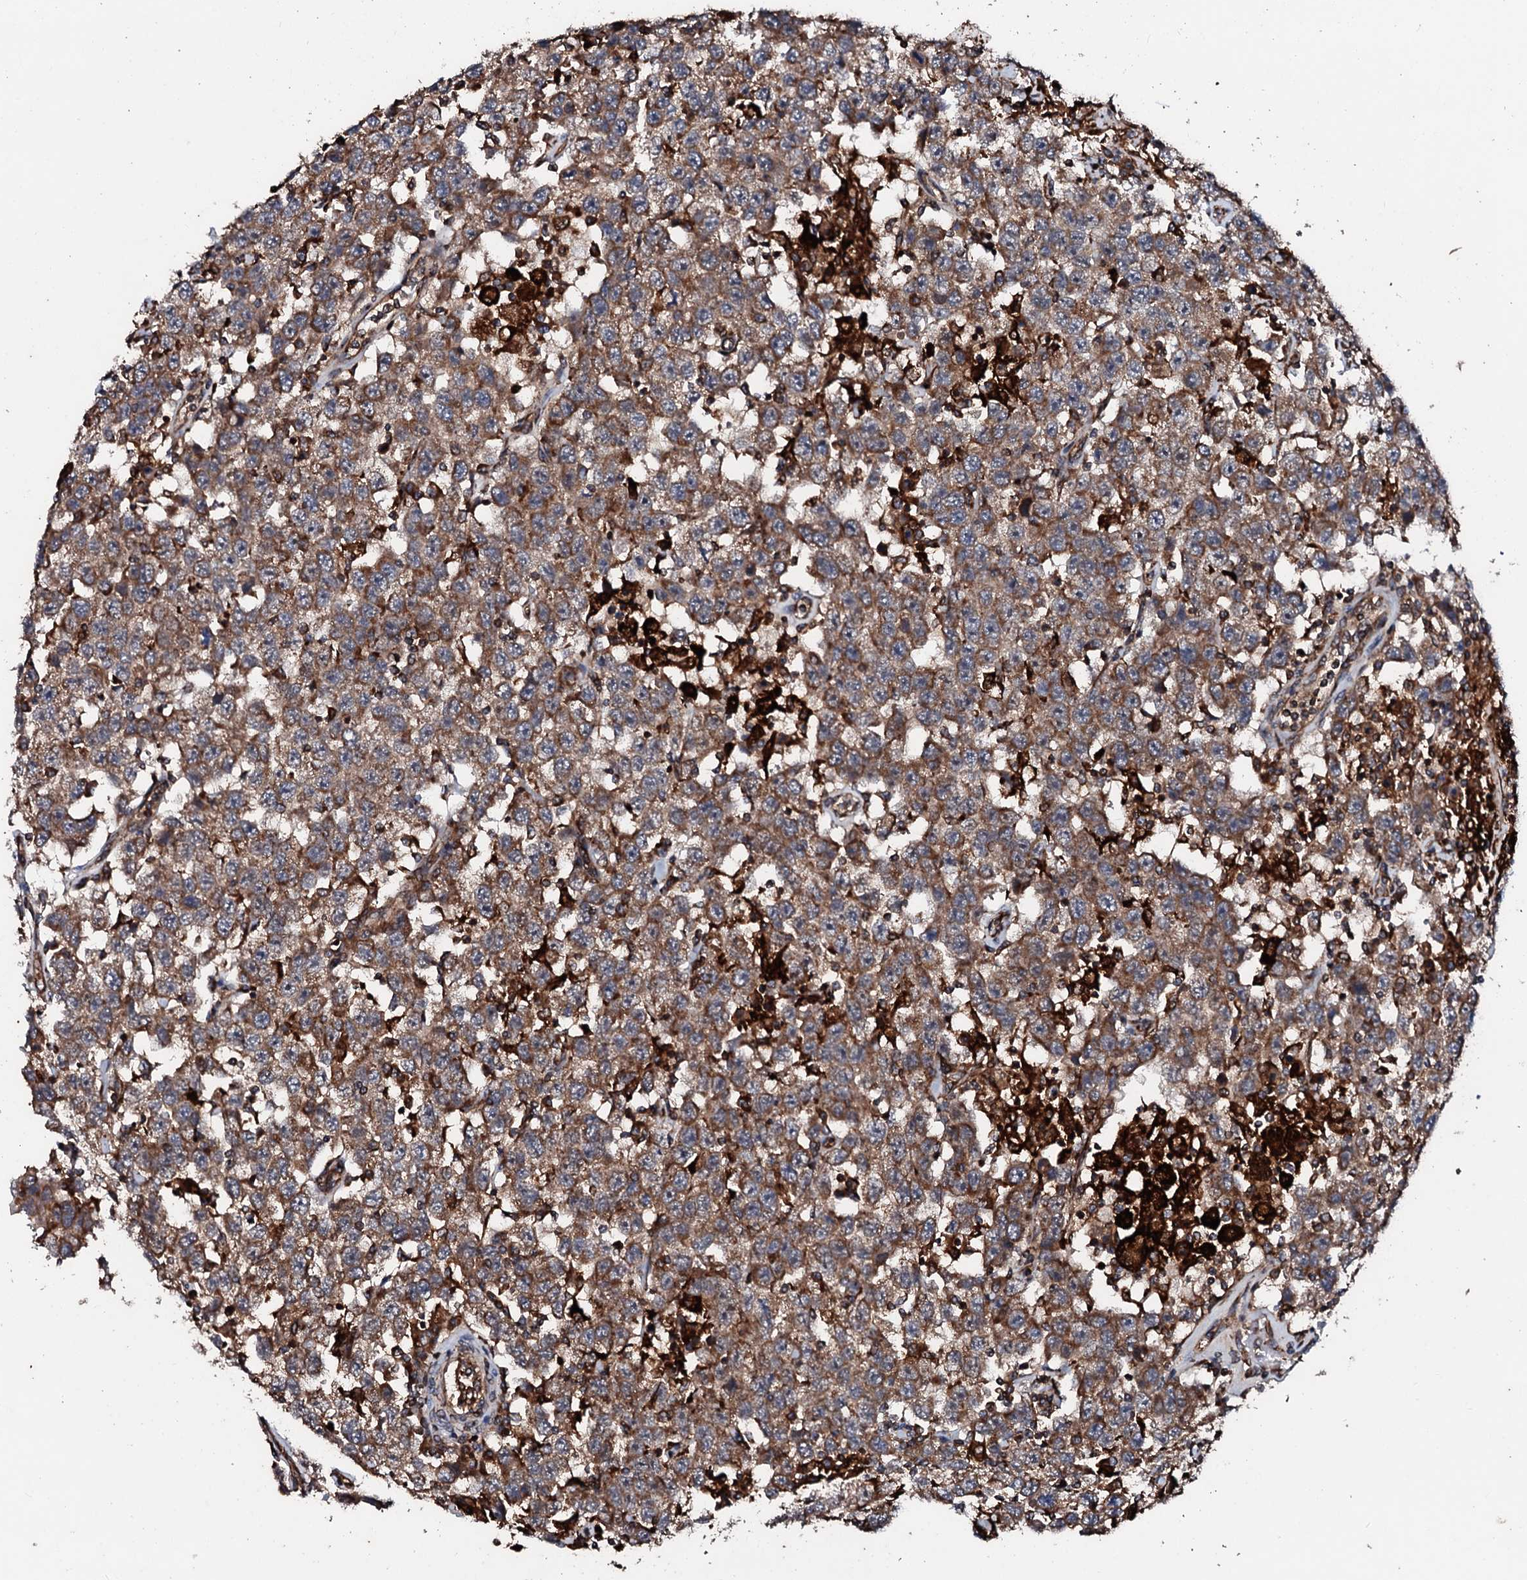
{"staining": {"intensity": "moderate", "quantity": ">75%", "location": "cytoplasmic/membranous"}, "tissue": "testis cancer", "cell_type": "Tumor cells", "image_type": "cancer", "snomed": [{"axis": "morphology", "description": "Seminoma, NOS"}, {"axis": "topography", "description": "Testis"}], "caption": "Tumor cells display moderate cytoplasmic/membranous staining in about >75% of cells in testis cancer. (Brightfield microscopy of DAB IHC at high magnification).", "gene": "SDHAF2", "patient": {"sex": "male", "age": 41}}